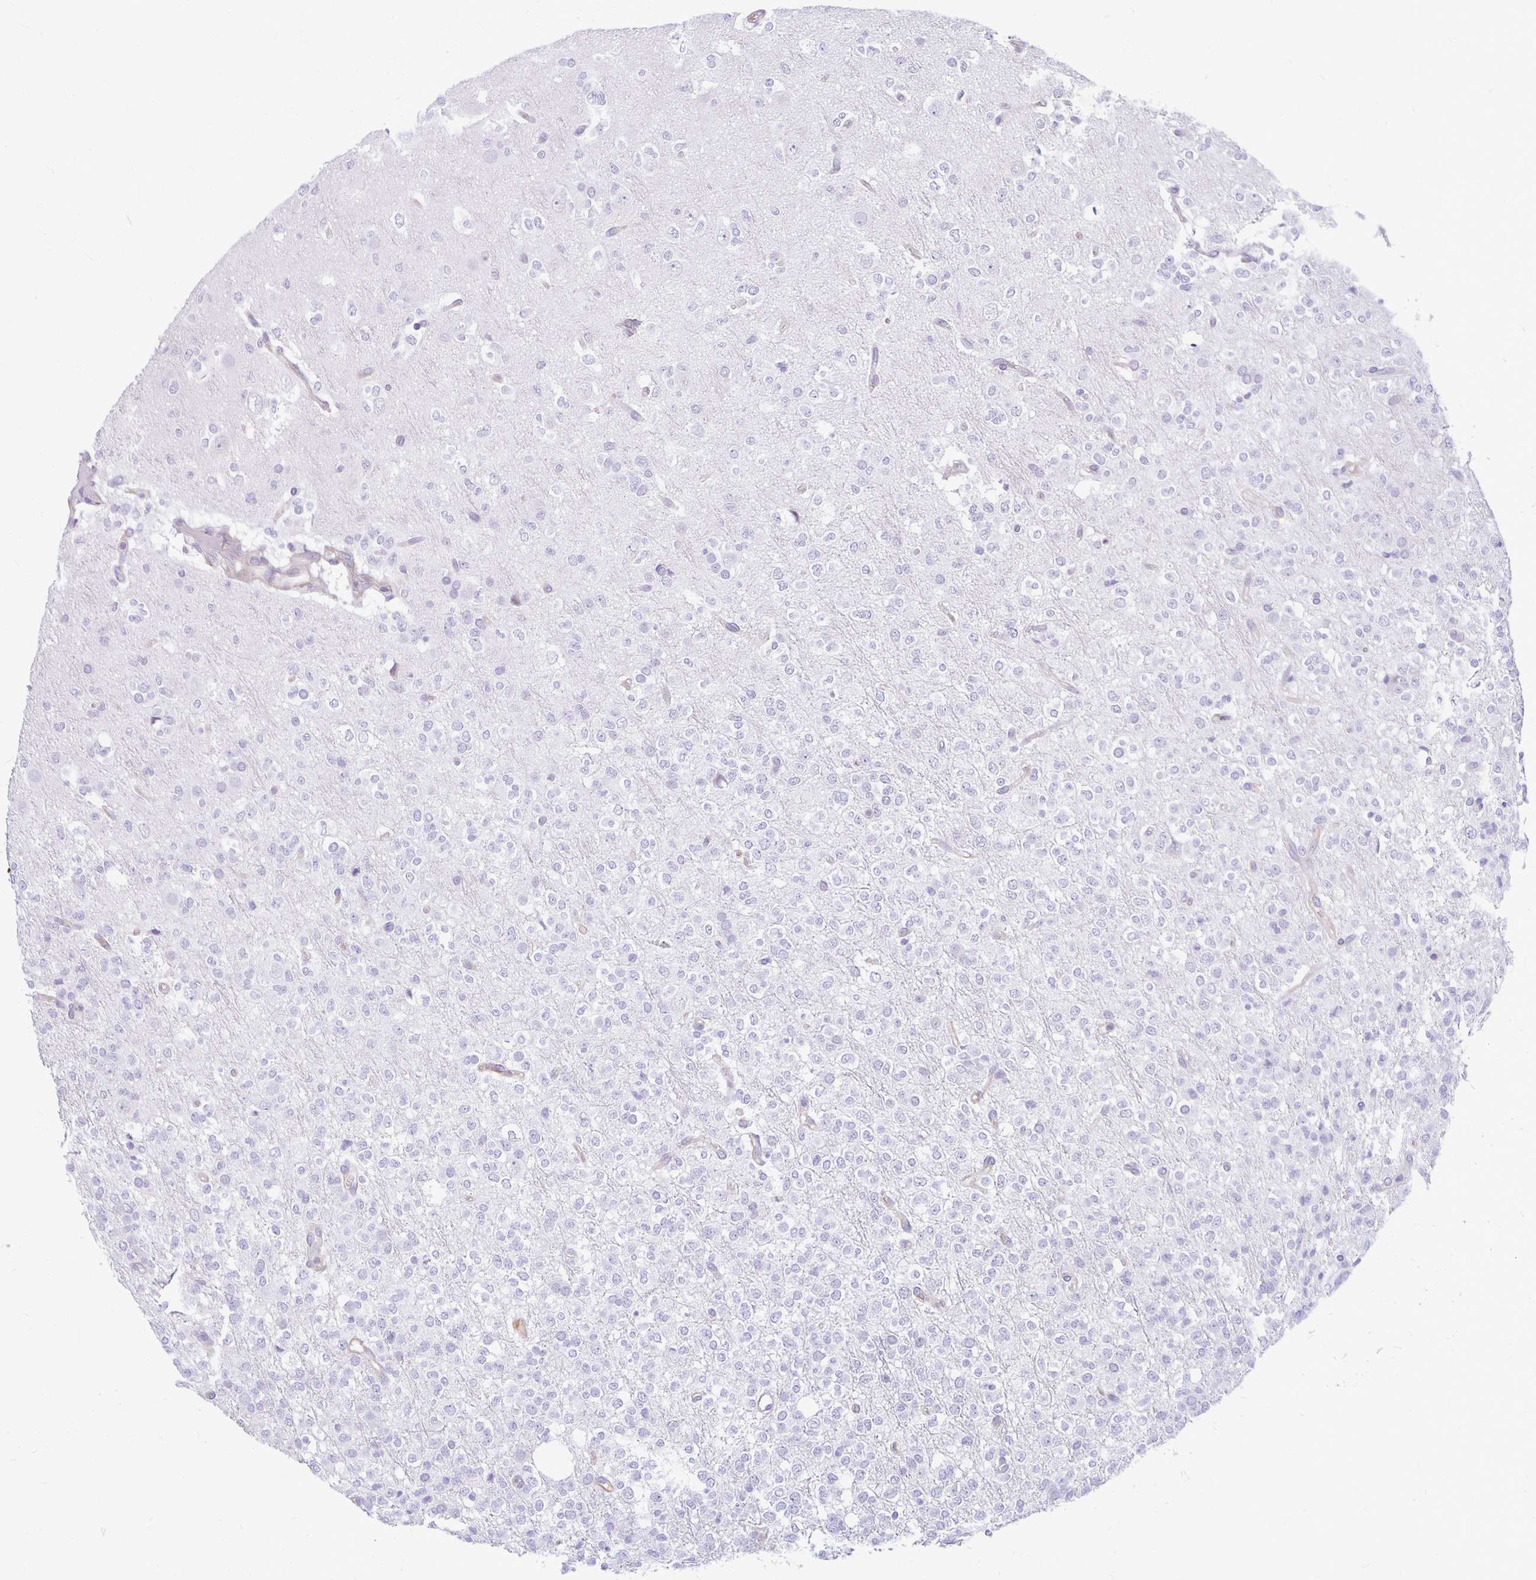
{"staining": {"intensity": "negative", "quantity": "none", "location": "none"}, "tissue": "glioma", "cell_type": "Tumor cells", "image_type": "cancer", "snomed": [{"axis": "morphology", "description": "Glioma, malignant, Low grade"}, {"axis": "topography", "description": "Brain"}], "caption": "Protein analysis of malignant glioma (low-grade) shows no significant positivity in tumor cells. (Stains: DAB immunohistochemistry (IHC) with hematoxylin counter stain, Microscopy: brightfield microscopy at high magnification).", "gene": "FAM83C", "patient": {"sex": "female", "age": 33}}